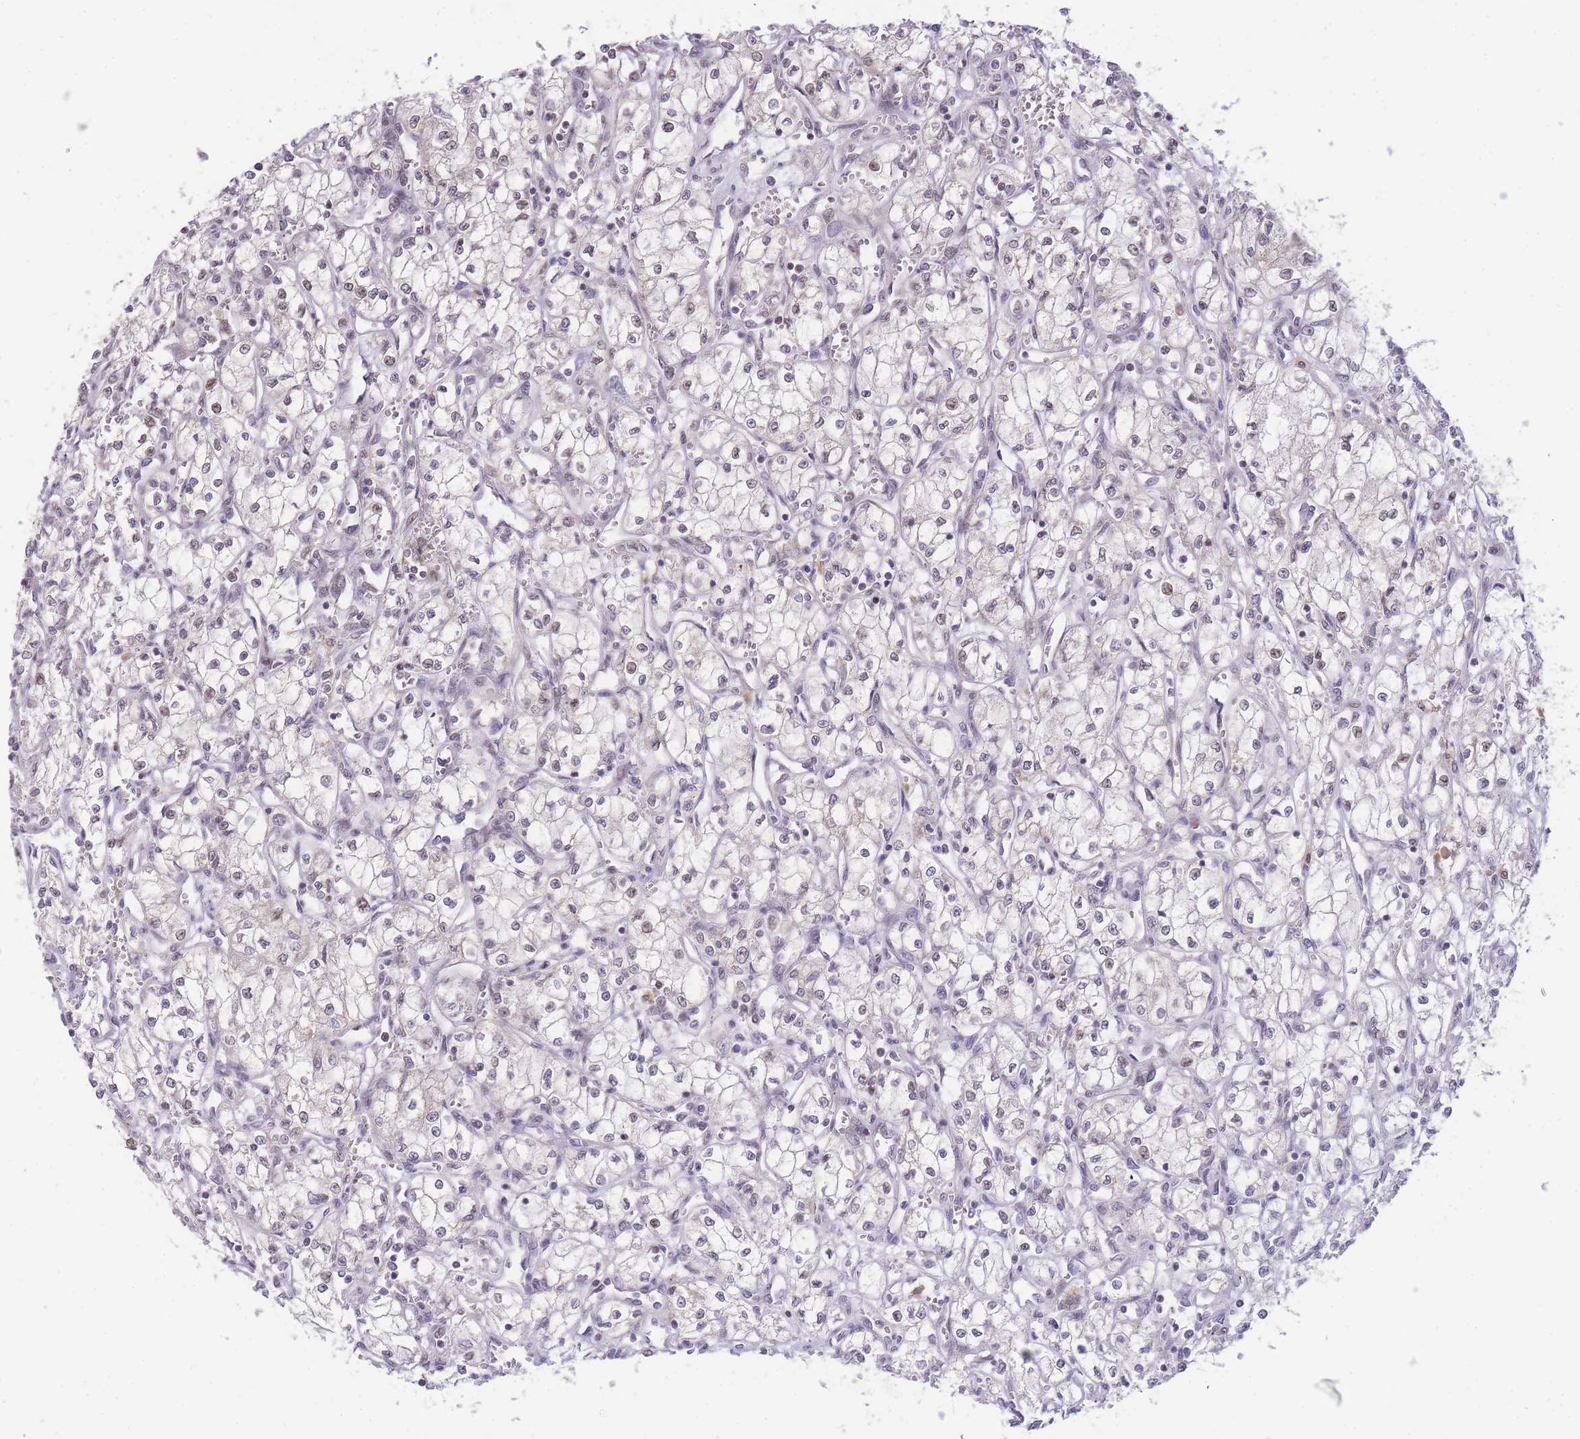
{"staining": {"intensity": "negative", "quantity": "none", "location": "none"}, "tissue": "renal cancer", "cell_type": "Tumor cells", "image_type": "cancer", "snomed": [{"axis": "morphology", "description": "Adenocarcinoma, NOS"}, {"axis": "topography", "description": "Kidney"}], "caption": "High power microscopy micrograph of an IHC image of adenocarcinoma (renal), revealing no significant expression in tumor cells.", "gene": "PUS10", "patient": {"sex": "male", "age": 59}}